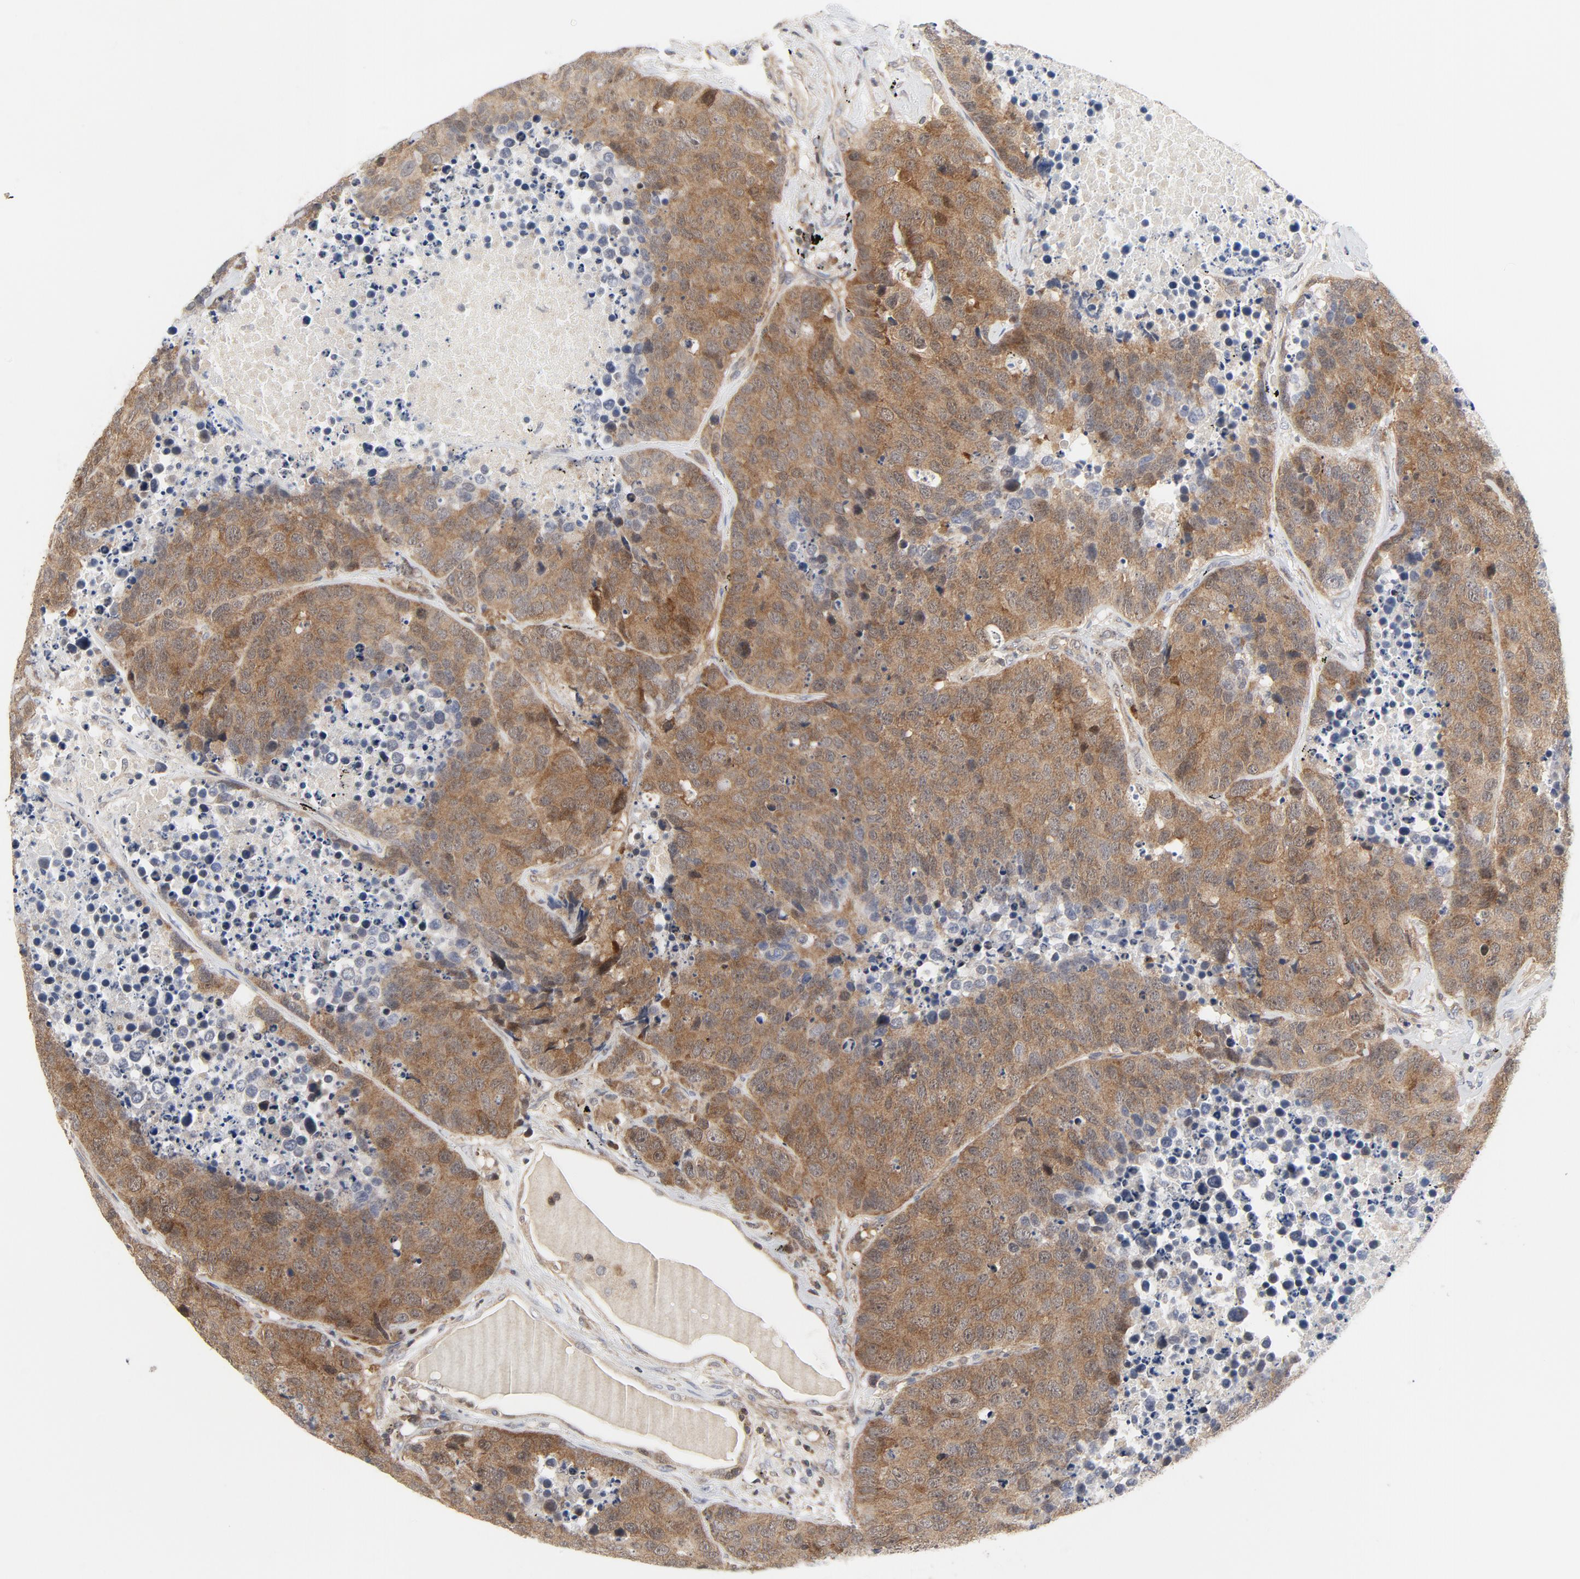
{"staining": {"intensity": "moderate", "quantity": ">75%", "location": "cytoplasmic/membranous,nuclear"}, "tissue": "carcinoid", "cell_type": "Tumor cells", "image_type": "cancer", "snomed": [{"axis": "morphology", "description": "Carcinoid, malignant, NOS"}, {"axis": "topography", "description": "Lung"}], "caption": "Immunohistochemical staining of malignant carcinoid shows medium levels of moderate cytoplasmic/membranous and nuclear staining in approximately >75% of tumor cells. Using DAB (3,3'-diaminobenzidine) (brown) and hematoxylin (blue) stains, captured at high magnification using brightfield microscopy.", "gene": "MAP2K7", "patient": {"sex": "male", "age": 60}}